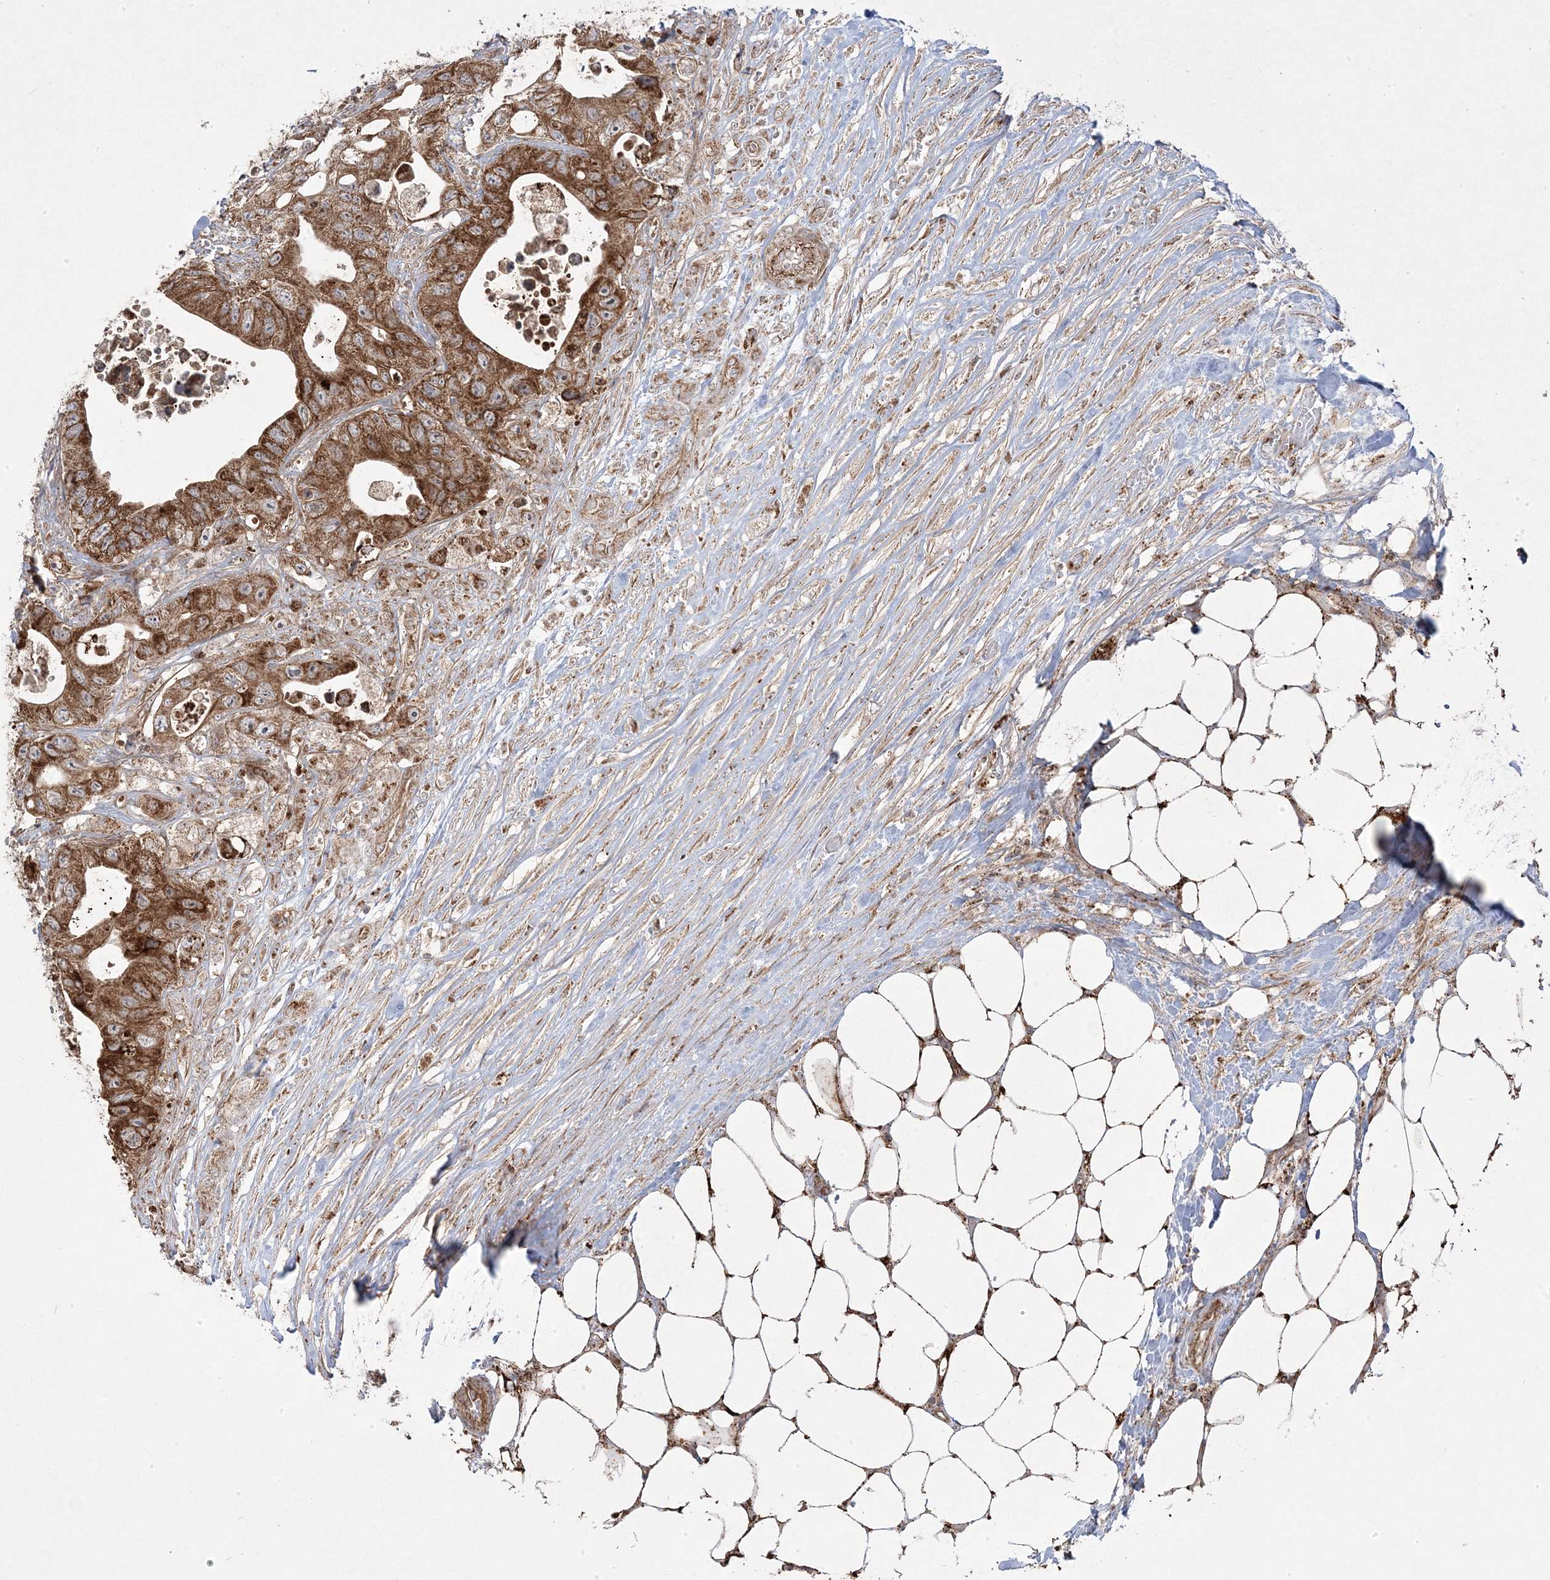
{"staining": {"intensity": "strong", "quantity": ">75%", "location": "cytoplasmic/membranous"}, "tissue": "colorectal cancer", "cell_type": "Tumor cells", "image_type": "cancer", "snomed": [{"axis": "morphology", "description": "Adenocarcinoma, NOS"}, {"axis": "topography", "description": "Colon"}], "caption": "IHC photomicrograph of neoplastic tissue: human colorectal cancer (adenocarcinoma) stained using IHC shows high levels of strong protein expression localized specifically in the cytoplasmic/membranous of tumor cells, appearing as a cytoplasmic/membranous brown color.", "gene": "CLUAP1", "patient": {"sex": "female", "age": 46}}